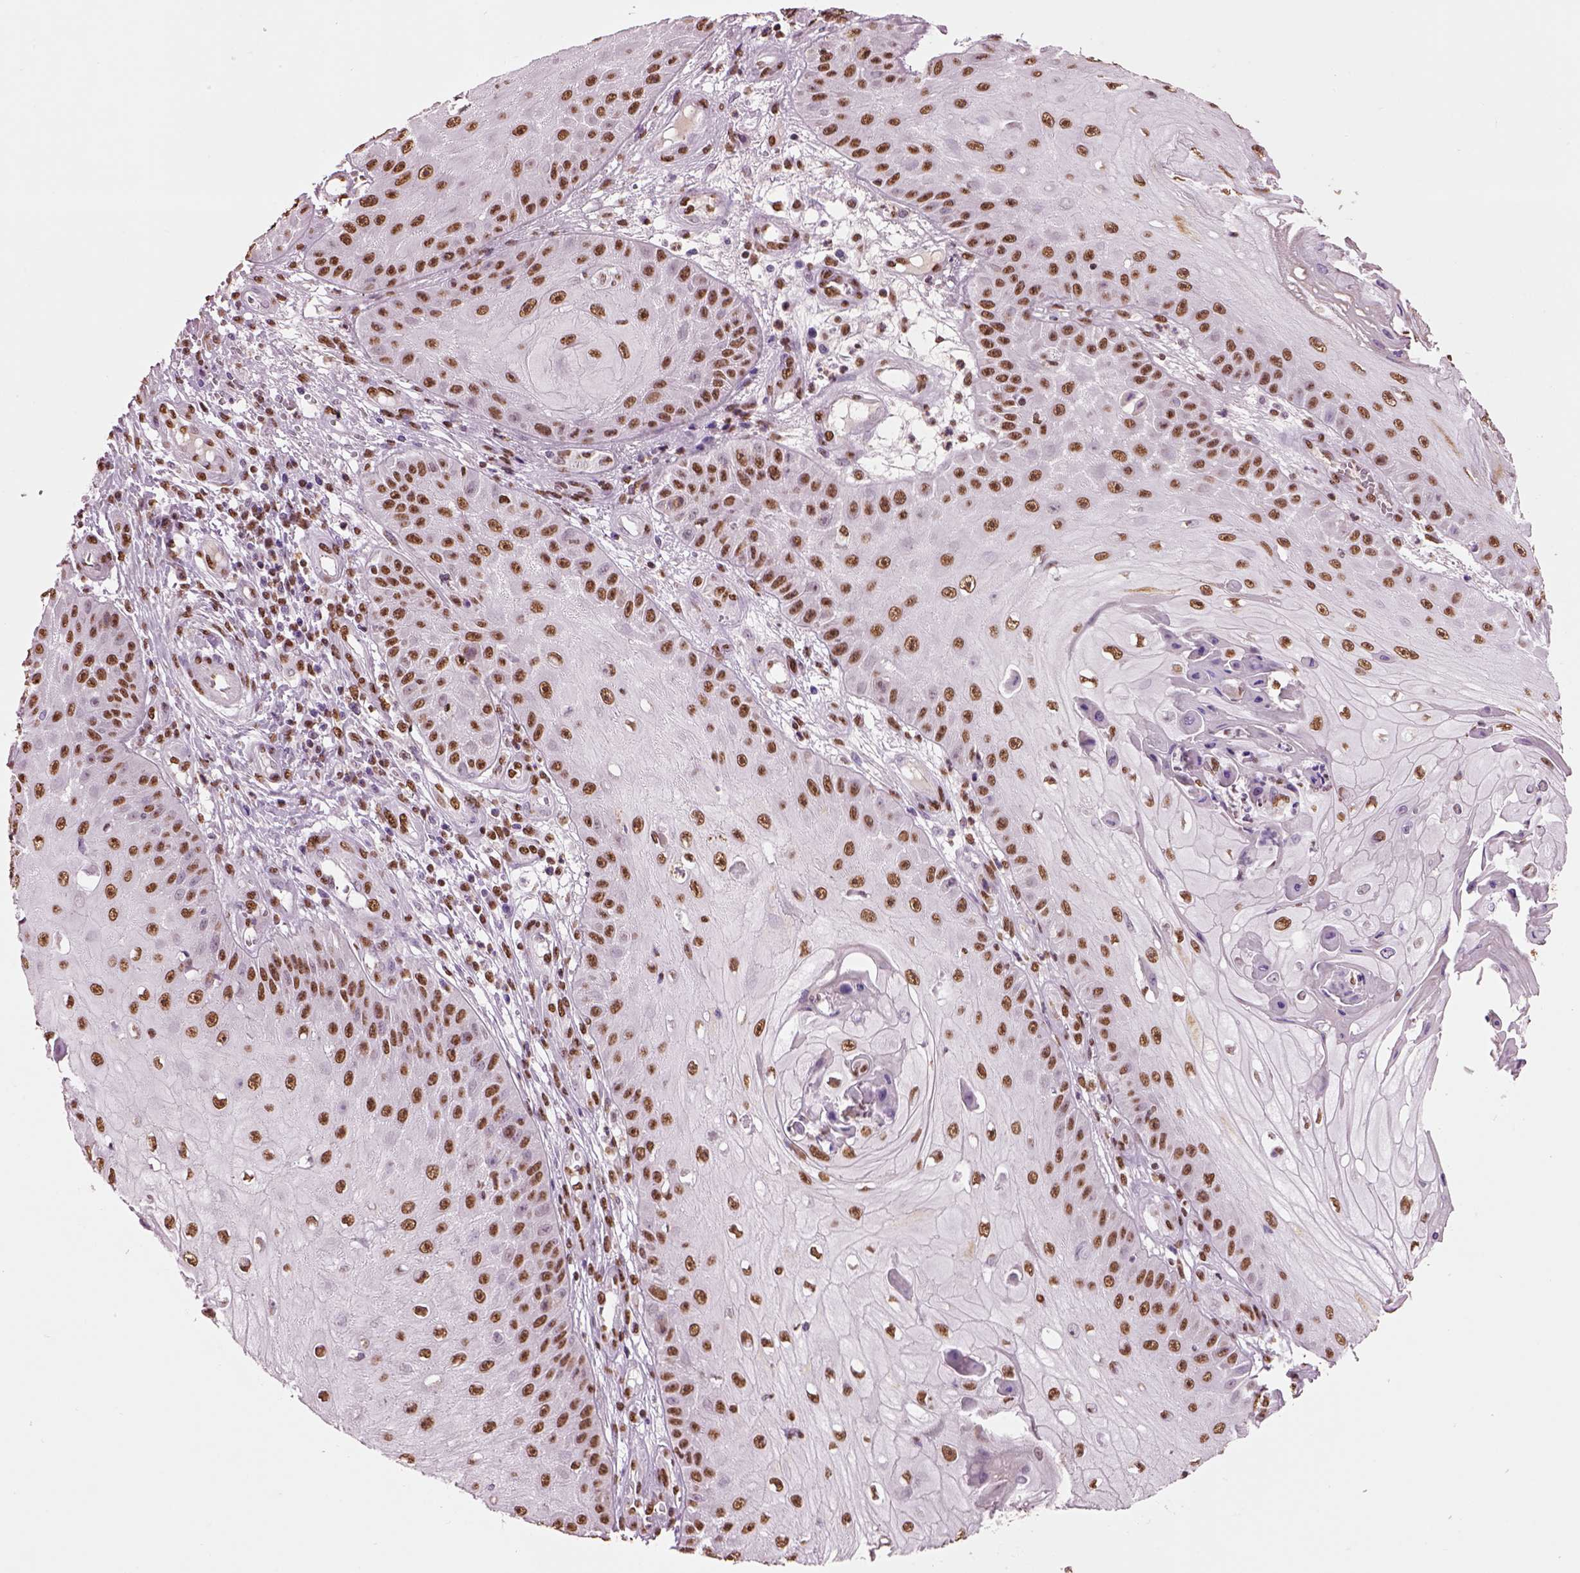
{"staining": {"intensity": "moderate", "quantity": ">75%", "location": "nuclear"}, "tissue": "skin cancer", "cell_type": "Tumor cells", "image_type": "cancer", "snomed": [{"axis": "morphology", "description": "Squamous cell carcinoma, NOS"}, {"axis": "topography", "description": "Skin"}], "caption": "IHC micrograph of neoplastic tissue: skin cancer stained using immunohistochemistry displays medium levels of moderate protein expression localized specifically in the nuclear of tumor cells, appearing as a nuclear brown color.", "gene": "DDX3X", "patient": {"sex": "male", "age": 70}}